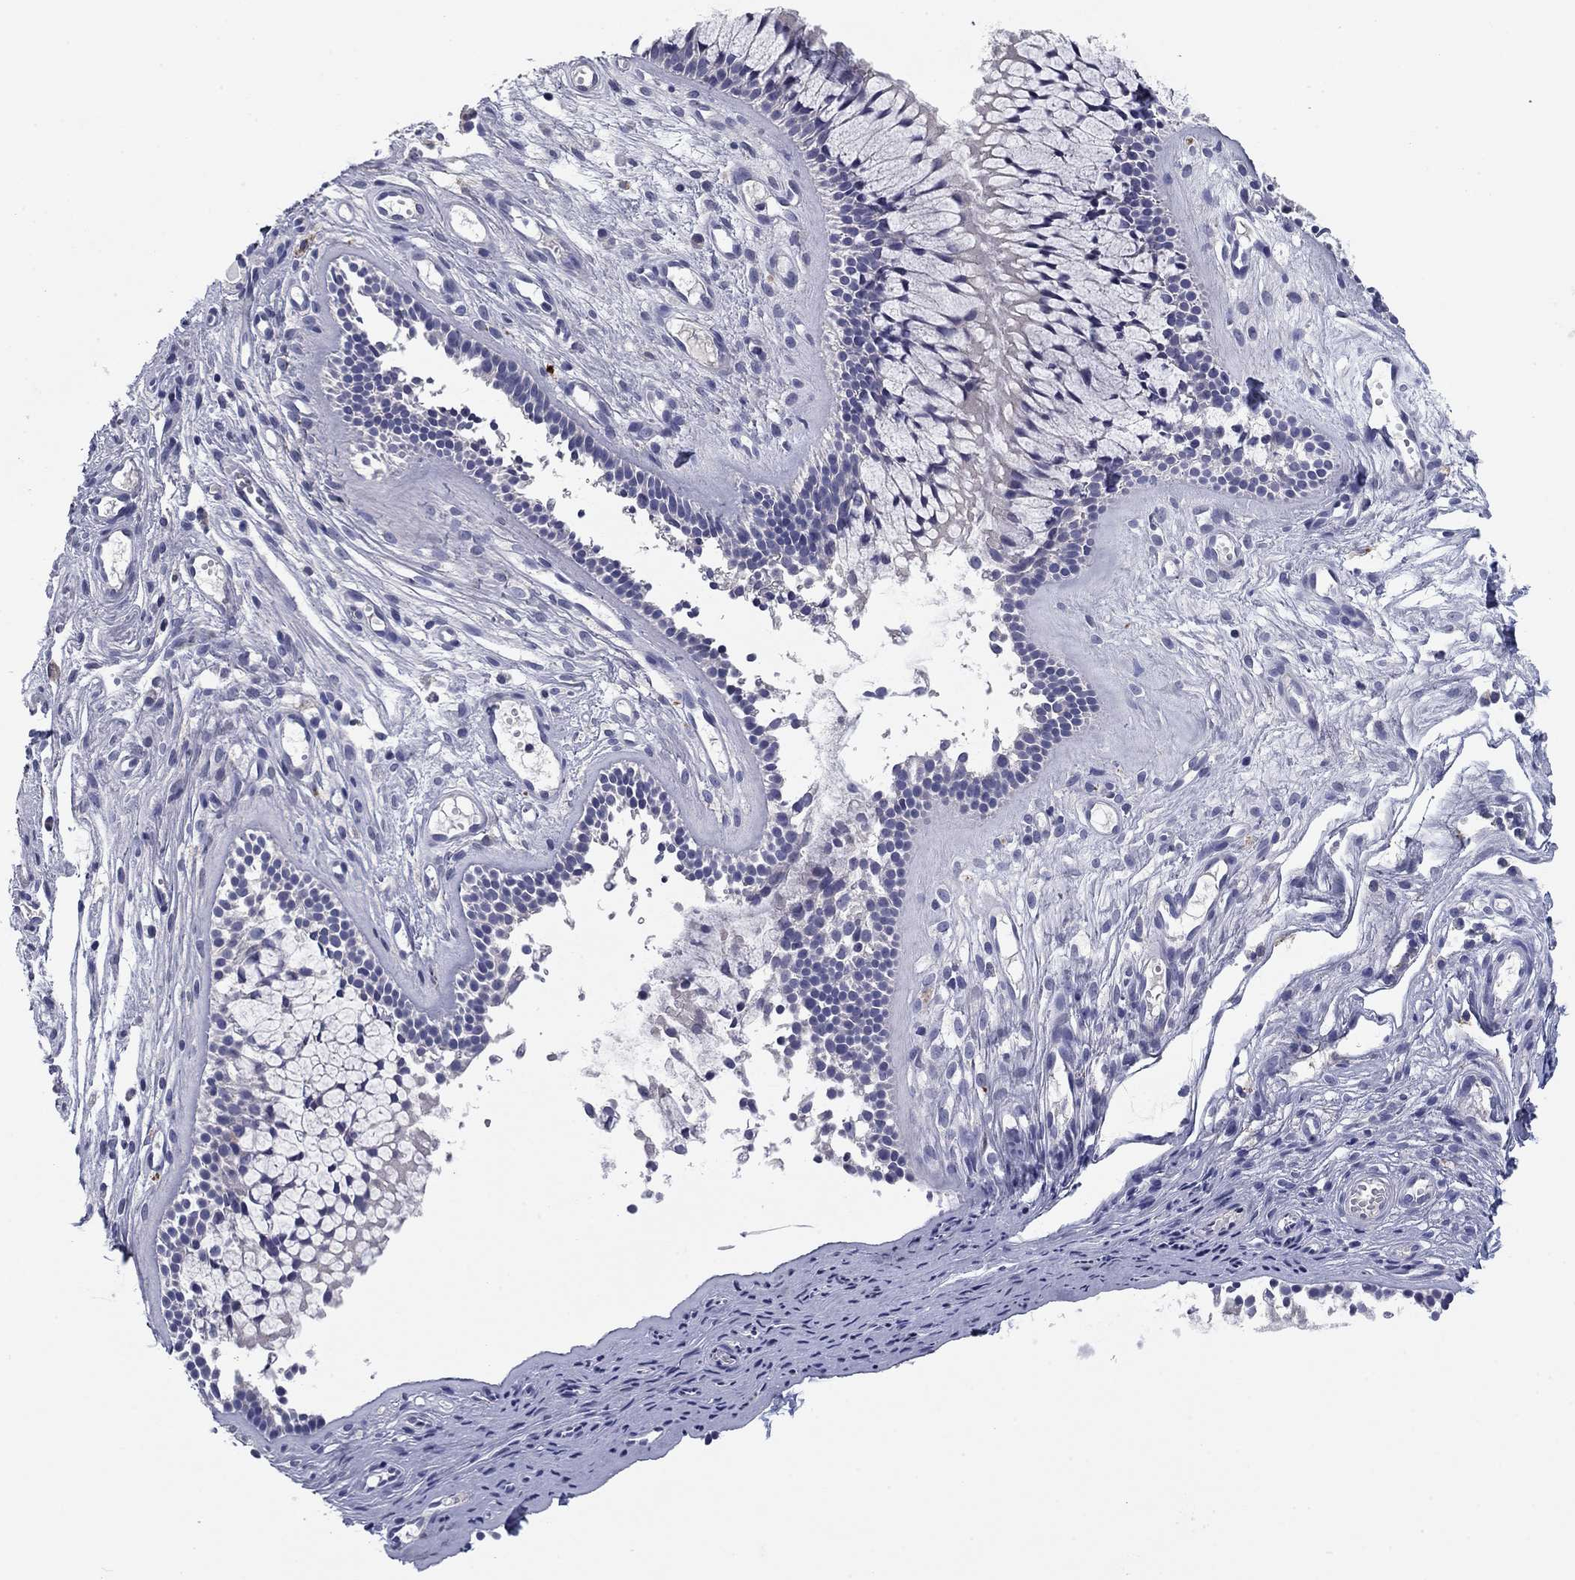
{"staining": {"intensity": "negative", "quantity": "none", "location": "none"}, "tissue": "nasopharynx", "cell_type": "Respiratory epithelial cells", "image_type": "normal", "snomed": [{"axis": "morphology", "description": "Normal tissue, NOS"}, {"axis": "topography", "description": "Nasopharynx"}], "caption": "Protein analysis of unremarkable nasopharynx demonstrates no significant positivity in respiratory epithelial cells. The staining is performed using DAB brown chromogen with nuclei counter-stained in using hematoxylin.", "gene": "CNTNAP4", "patient": {"sex": "male", "age": 51}}